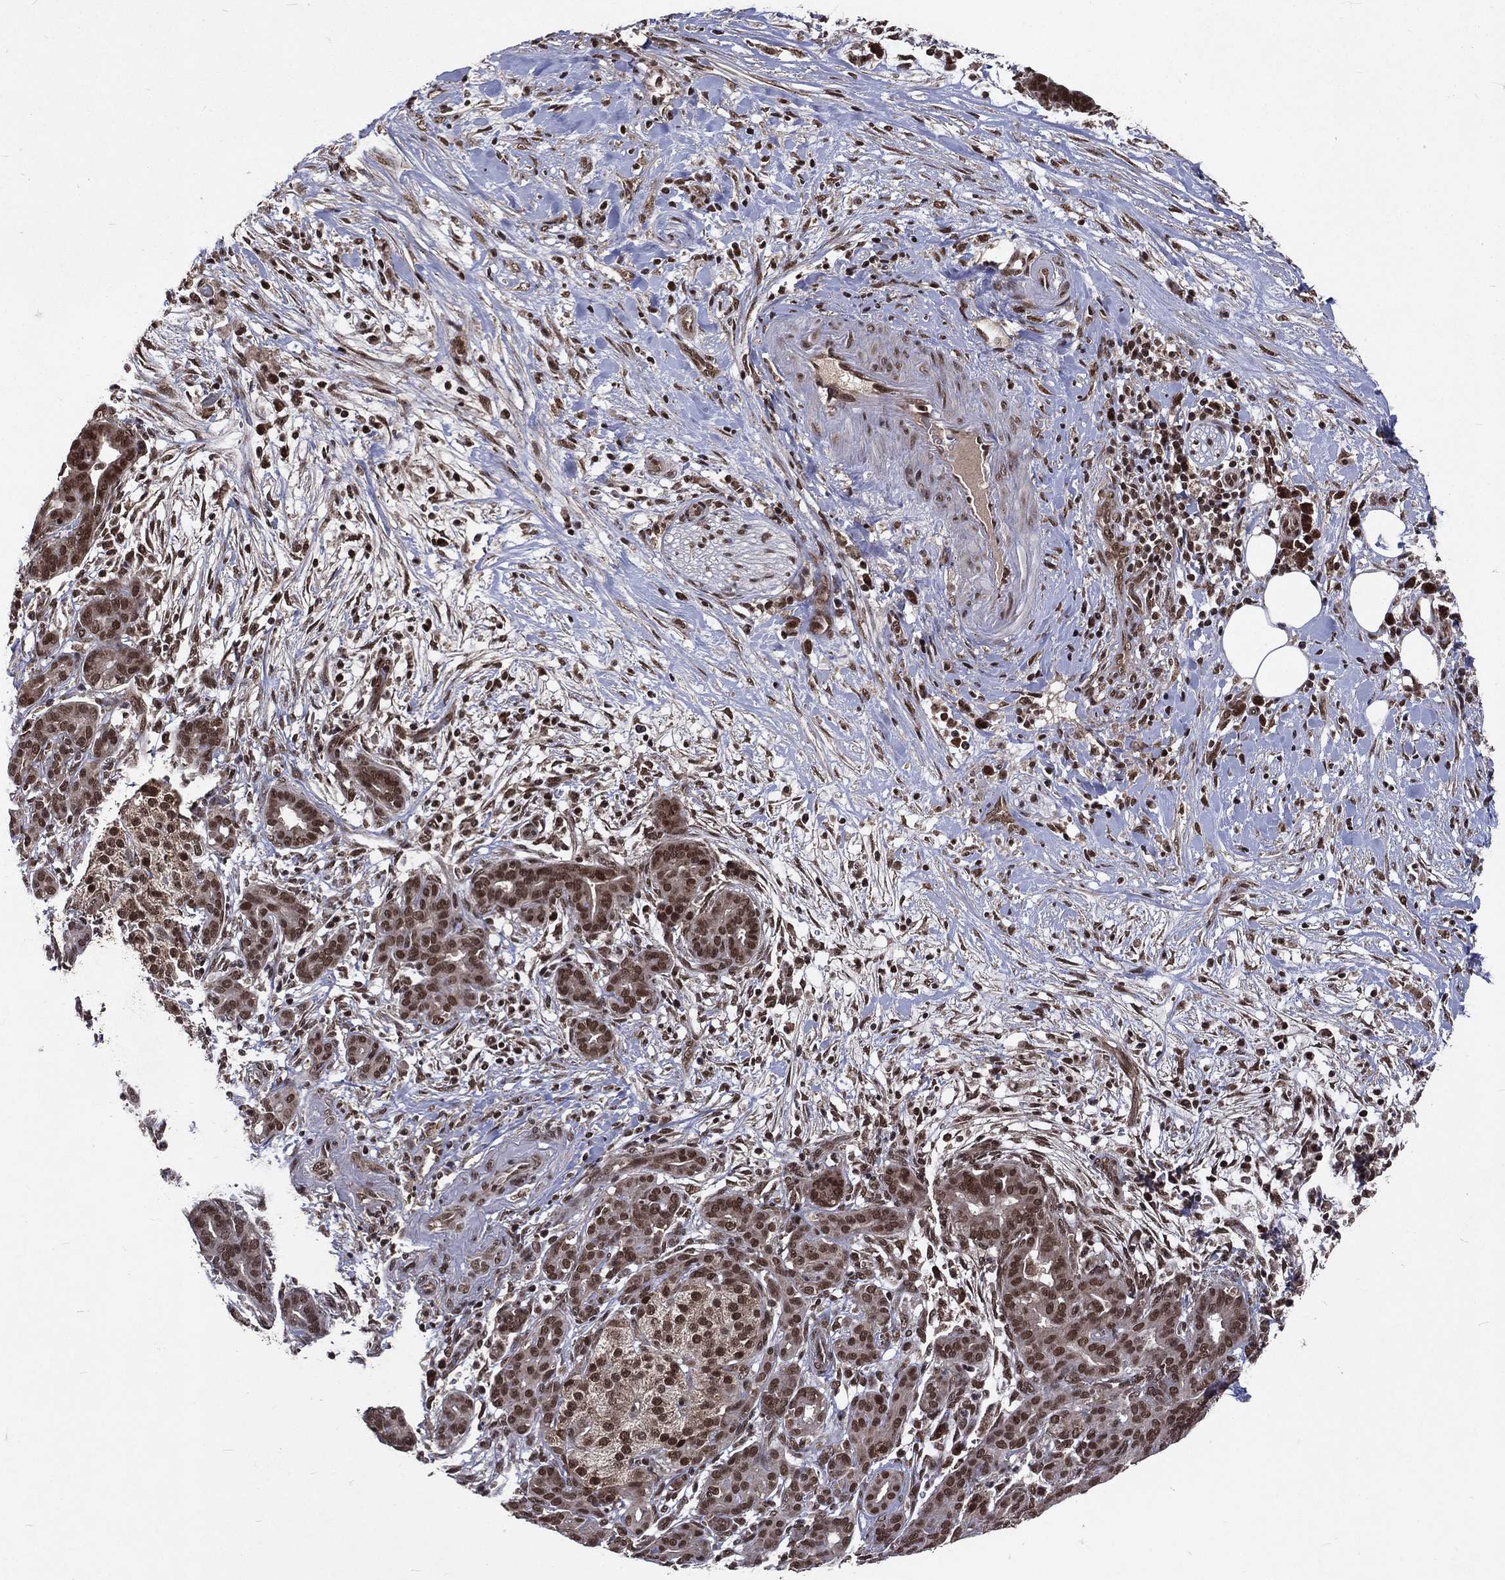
{"staining": {"intensity": "moderate", "quantity": ">75%", "location": "cytoplasmic/membranous,nuclear"}, "tissue": "pancreatic cancer", "cell_type": "Tumor cells", "image_type": "cancer", "snomed": [{"axis": "morphology", "description": "Adenocarcinoma, NOS"}, {"axis": "topography", "description": "Pancreas"}], "caption": "Immunohistochemistry of human pancreatic cancer demonstrates medium levels of moderate cytoplasmic/membranous and nuclear expression in about >75% of tumor cells.", "gene": "DMAP1", "patient": {"sex": "male", "age": 44}}